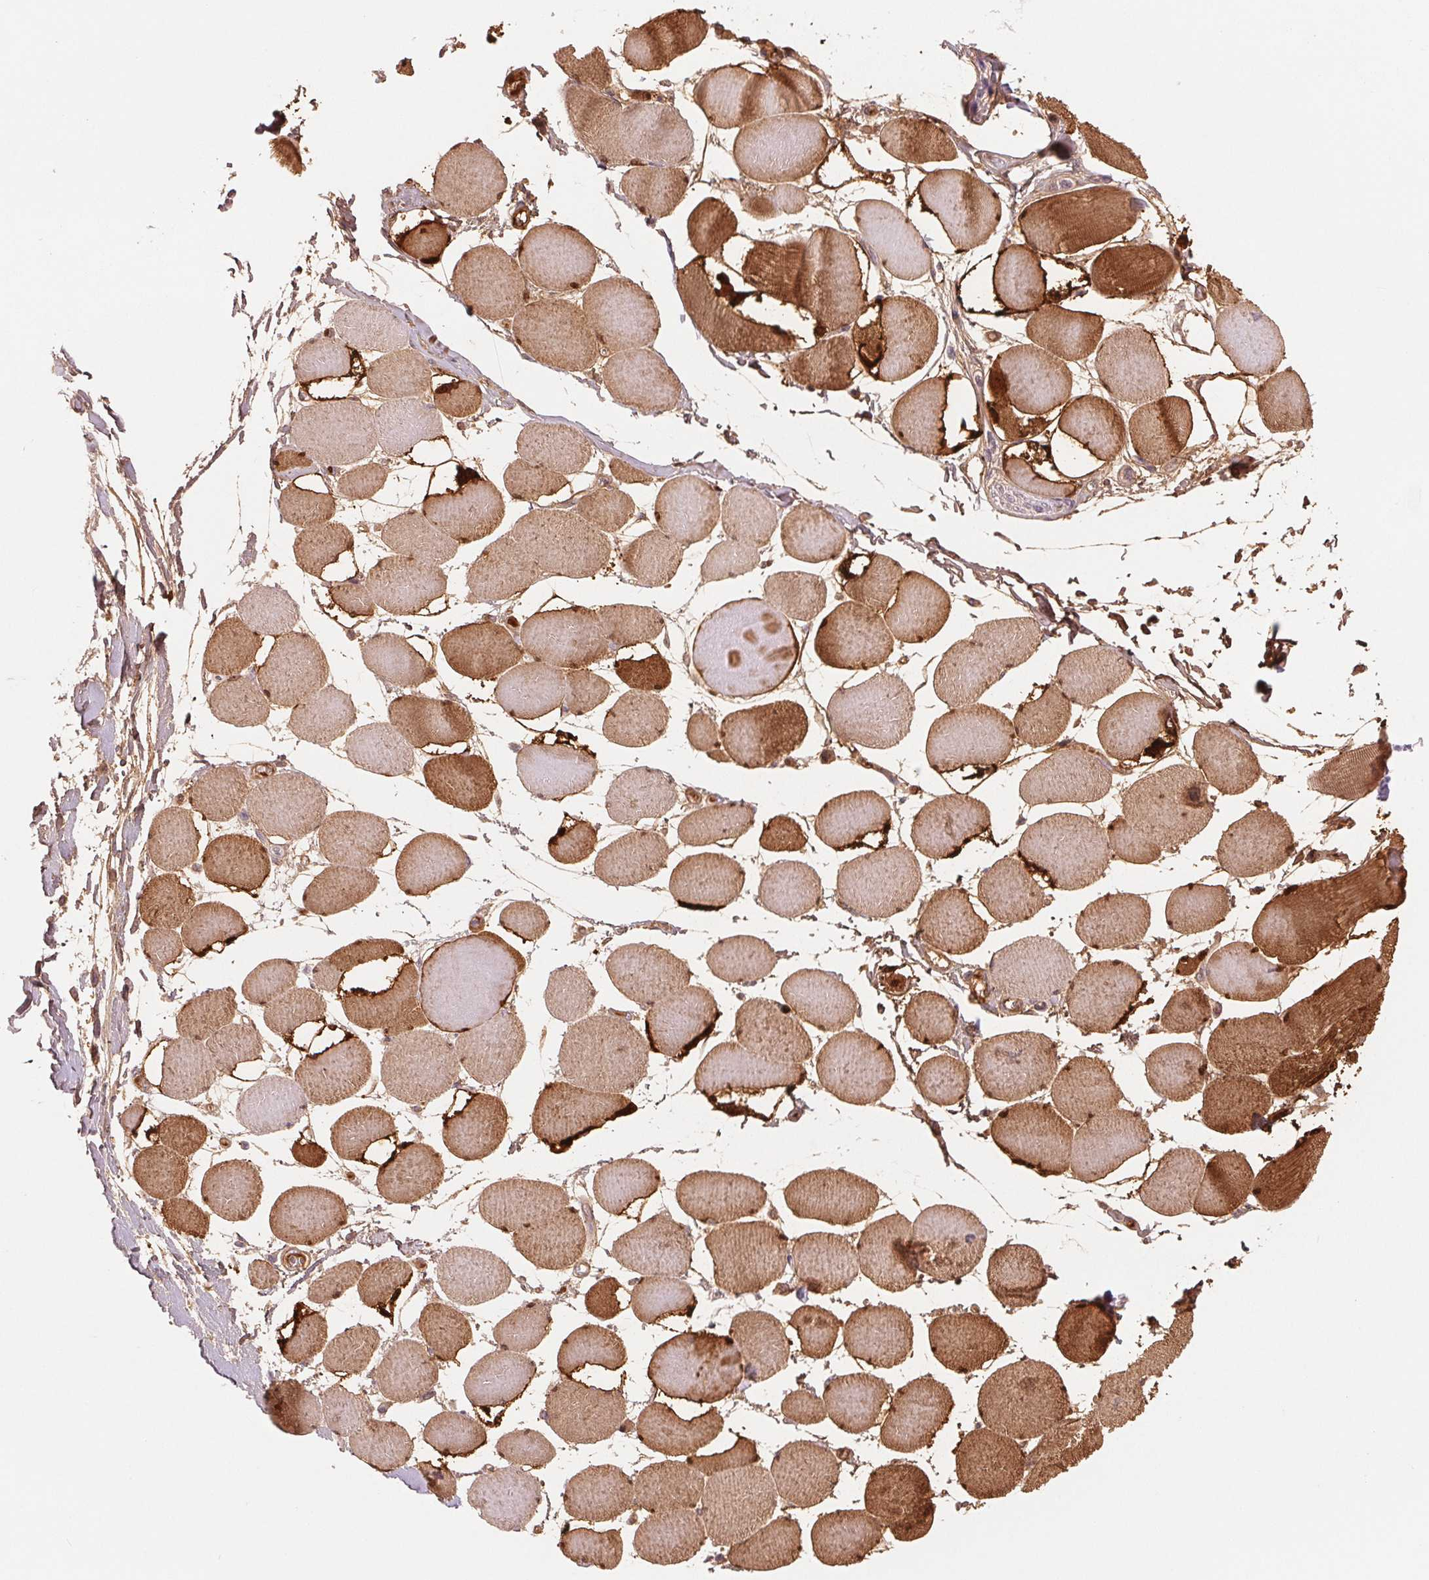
{"staining": {"intensity": "strong", "quantity": "25%-75%", "location": "cytoplasmic/membranous"}, "tissue": "skeletal muscle", "cell_type": "Myocytes", "image_type": "normal", "snomed": [{"axis": "morphology", "description": "Normal tissue, NOS"}, {"axis": "topography", "description": "Skeletal muscle"}], "caption": "A high-resolution image shows IHC staining of unremarkable skeletal muscle, which reveals strong cytoplasmic/membranous positivity in approximately 25%-75% of myocytes.", "gene": "CCDC168", "patient": {"sex": "female", "age": 75}}